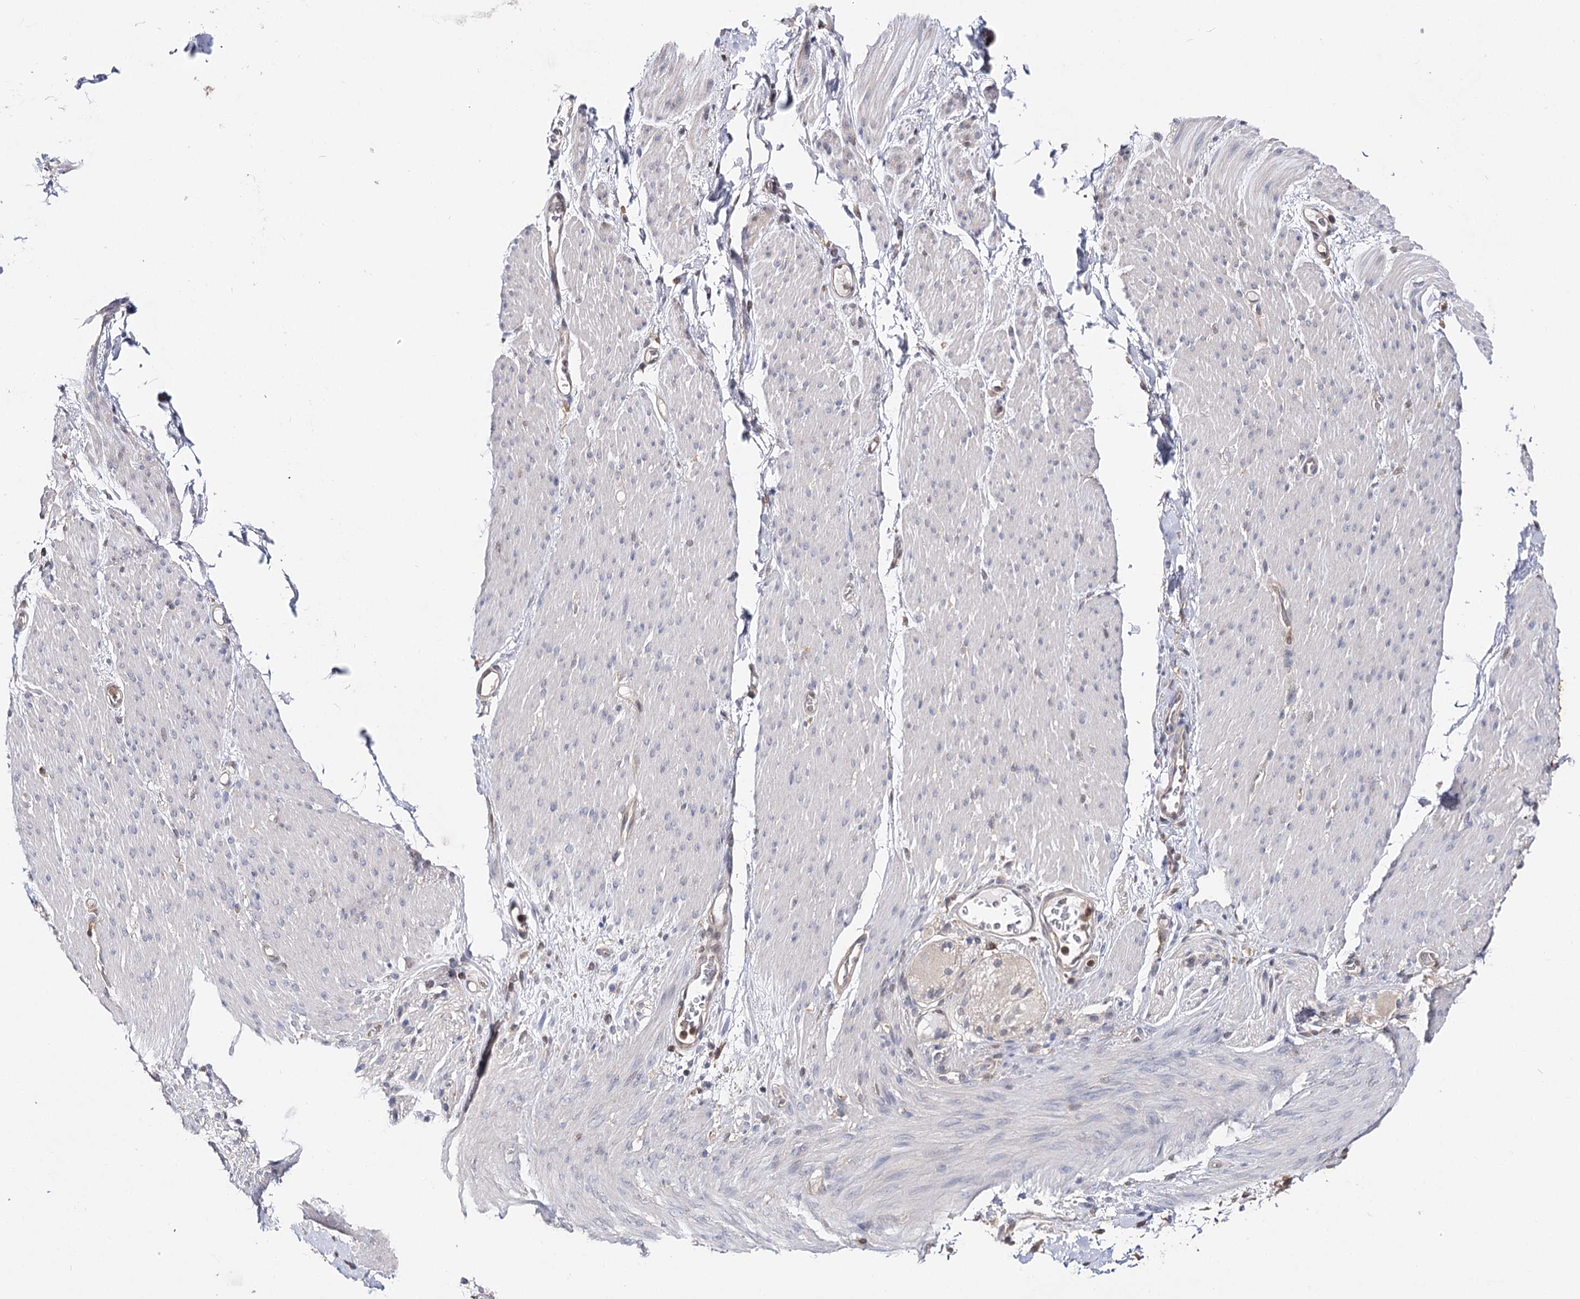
{"staining": {"intensity": "moderate", "quantity": ">75%", "location": "cytoplasmic/membranous"}, "tissue": "adipose tissue", "cell_type": "Adipocytes", "image_type": "normal", "snomed": [{"axis": "morphology", "description": "Normal tissue, NOS"}, {"axis": "topography", "description": "Colon"}, {"axis": "topography", "description": "Peripheral nerve tissue"}], "caption": "Adipose tissue stained with DAB immunohistochemistry shows medium levels of moderate cytoplasmic/membranous expression in approximately >75% of adipocytes. Immunohistochemistry (ihc) stains the protein of interest in brown and the nuclei are stained blue.", "gene": "UGP2", "patient": {"sex": "female", "age": 61}}